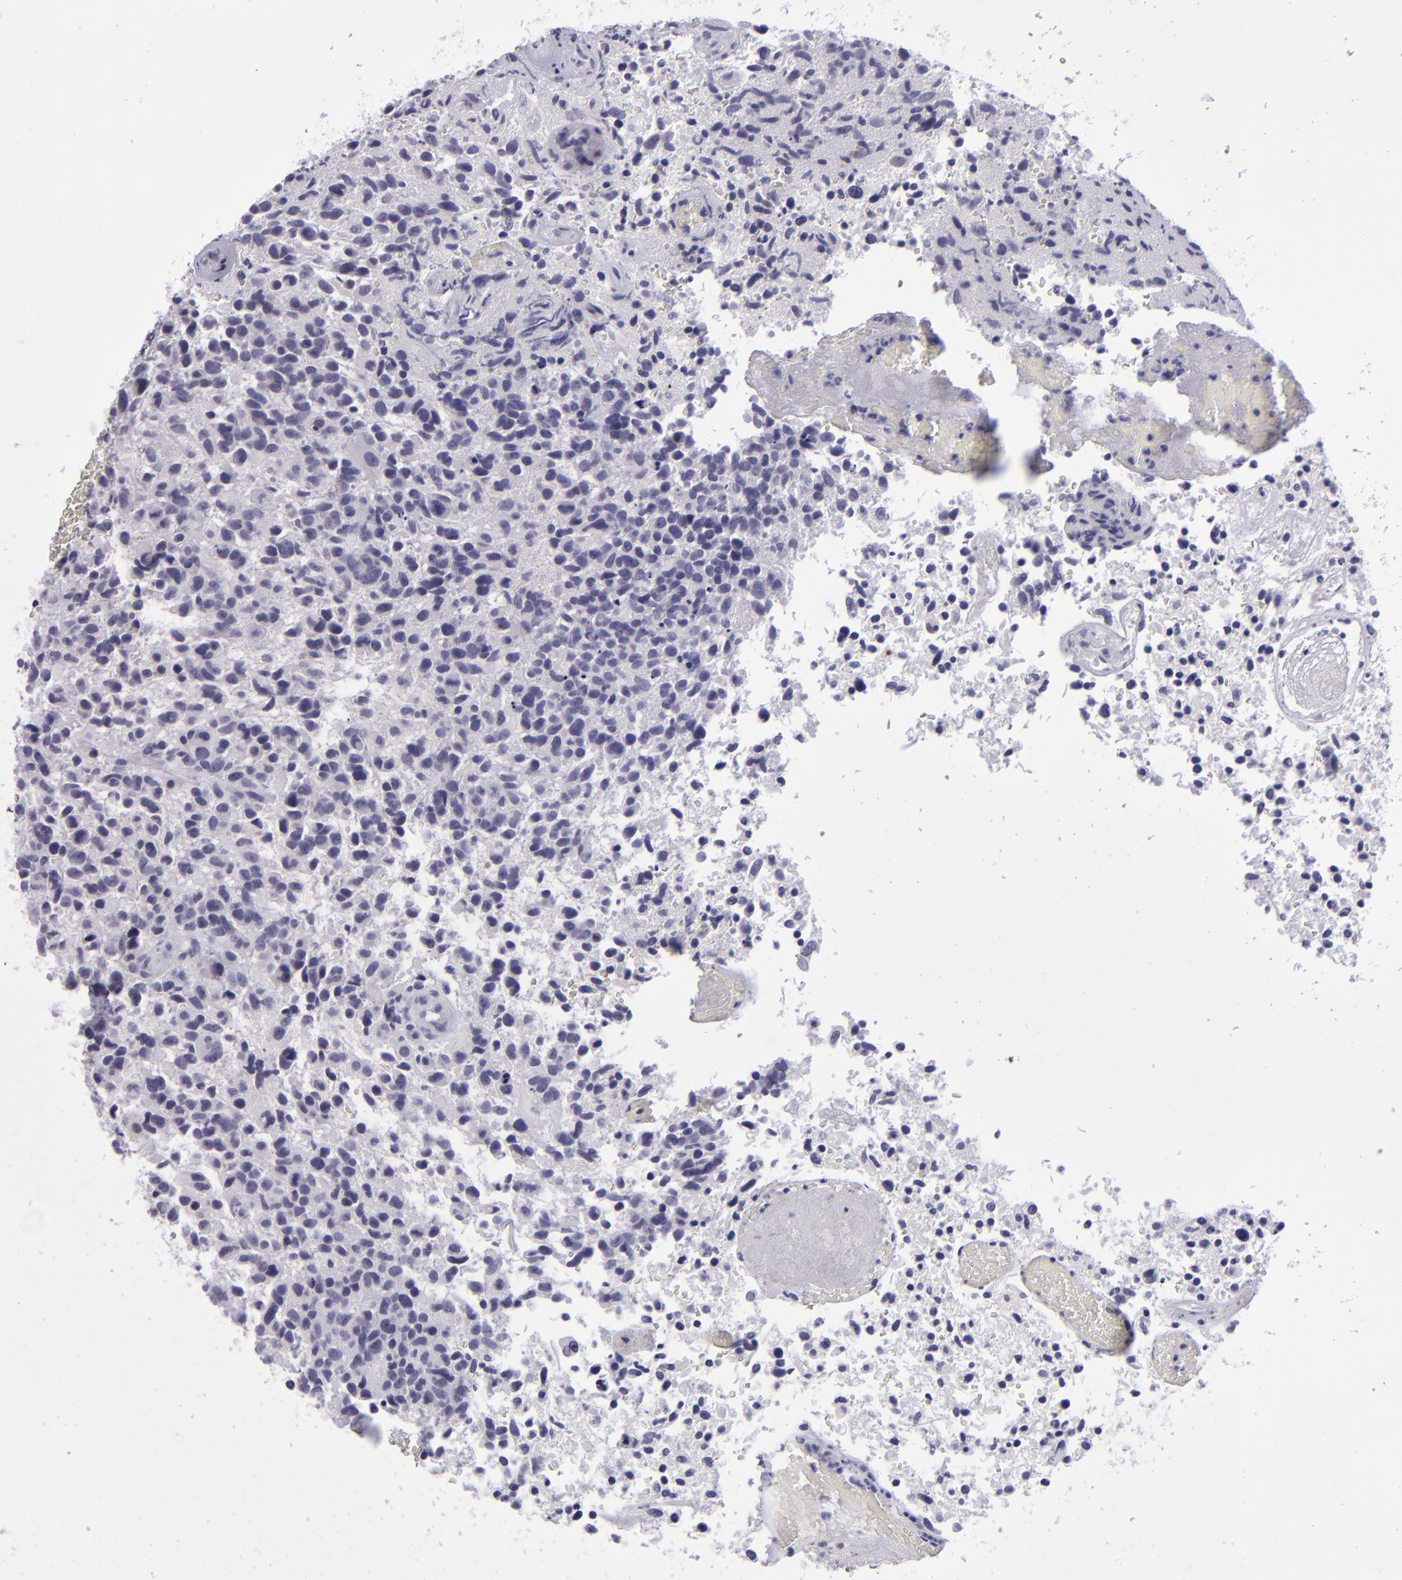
{"staining": {"intensity": "negative", "quantity": "none", "location": "none"}, "tissue": "glioma", "cell_type": "Tumor cells", "image_type": "cancer", "snomed": [{"axis": "morphology", "description": "Glioma, malignant, High grade"}, {"axis": "topography", "description": "Brain"}], "caption": "Immunohistochemical staining of glioma demonstrates no significant staining in tumor cells. Brightfield microscopy of immunohistochemistry stained with DAB (3,3'-diaminobenzidine) (brown) and hematoxylin (blue), captured at high magnification.", "gene": "POU2F2", "patient": {"sex": "male", "age": 72}}